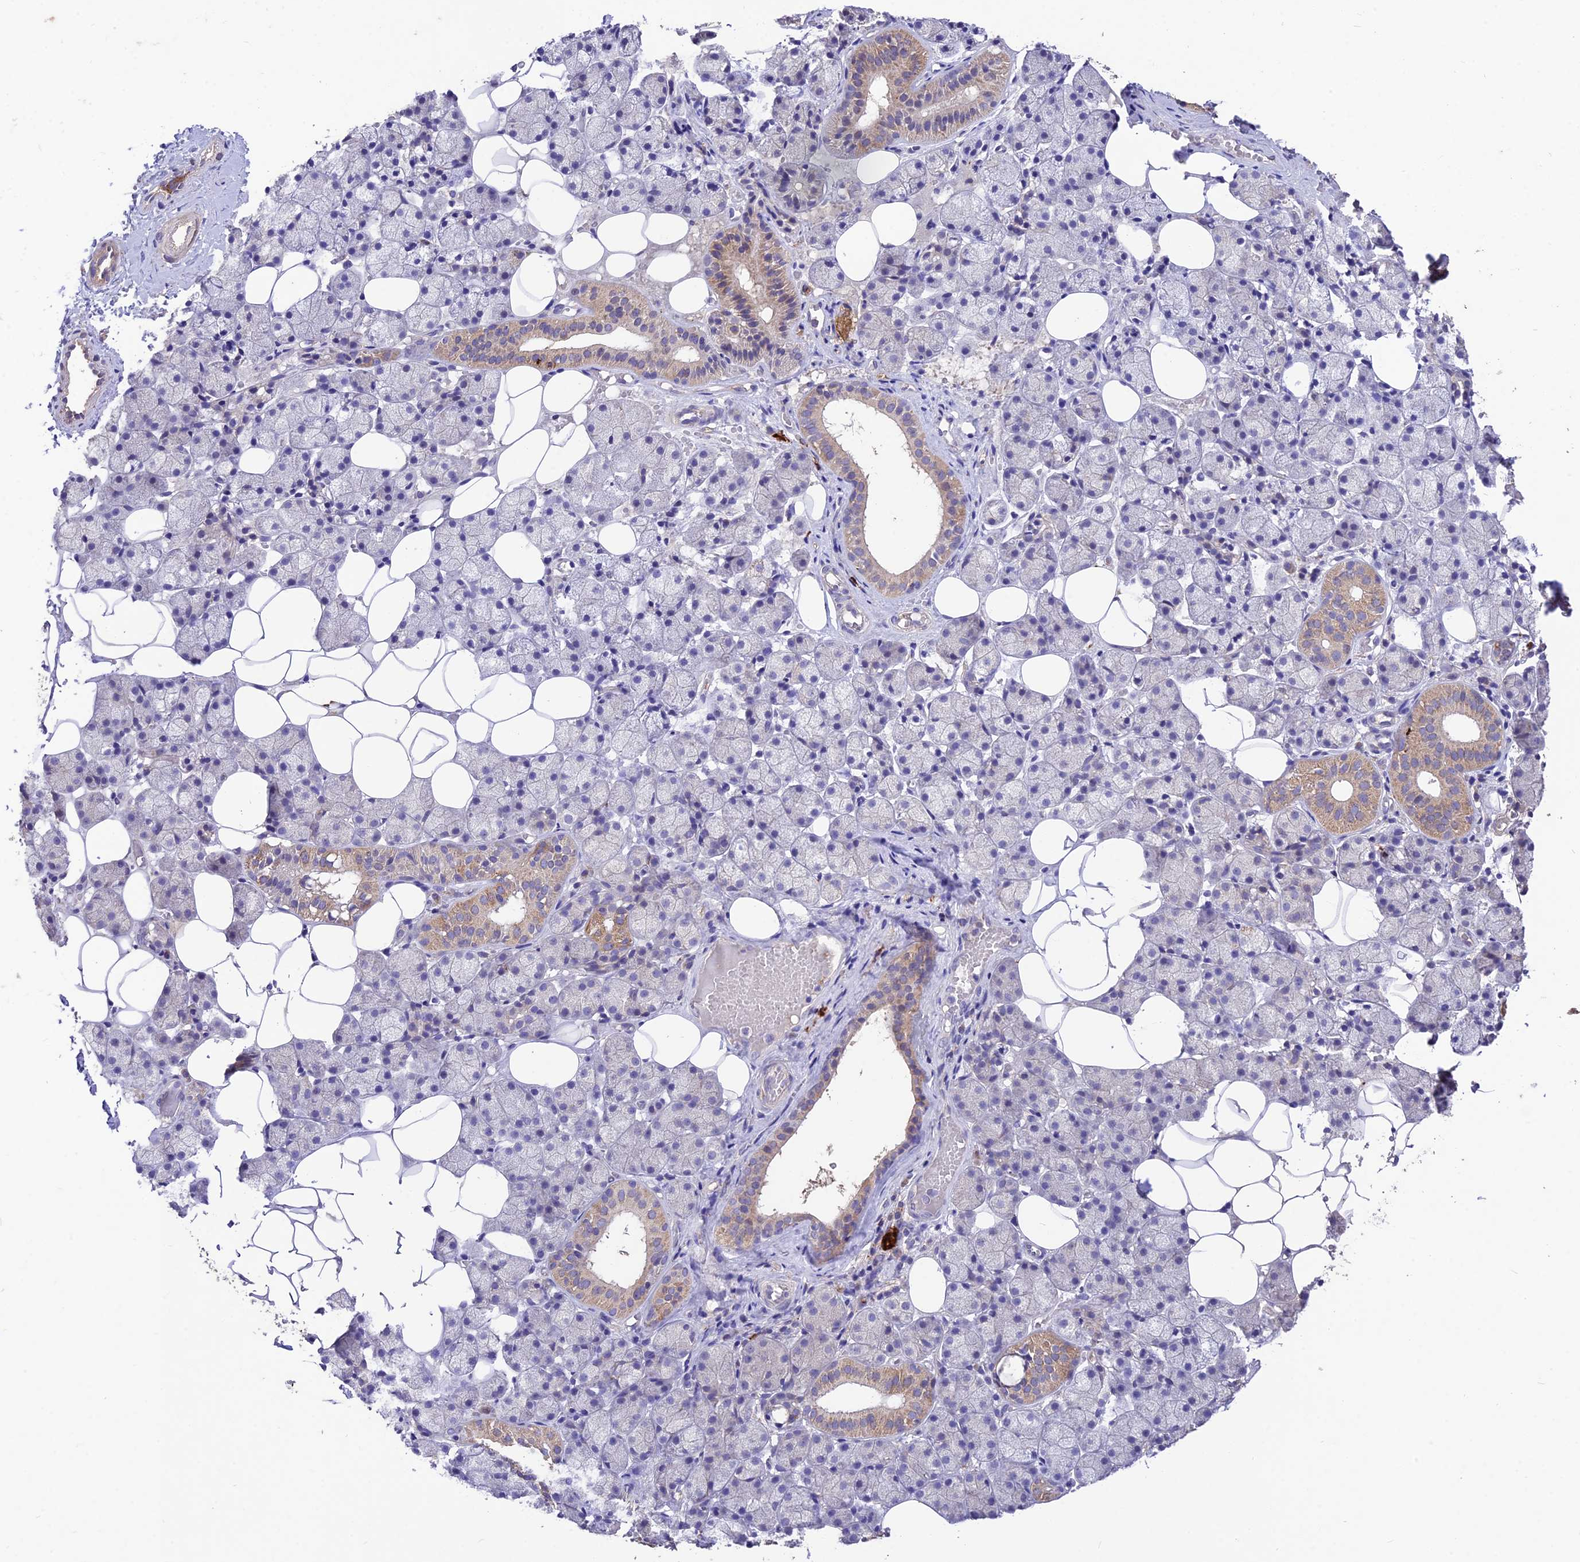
{"staining": {"intensity": "moderate", "quantity": "<25%", "location": "cytoplasmic/membranous"}, "tissue": "salivary gland", "cell_type": "Glandular cells", "image_type": "normal", "snomed": [{"axis": "morphology", "description": "Normal tissue, NOS"}, {"axis": "topography", "description": "Salivary gland"}], "caption": "Immunohistochemistry staining of benign salivary gland, which exhibits low levels of moderate cytoplasmic/membranous positivity in approximately <25% of glandular cells indicating moderate cytoplasmic/membranous protein expression. The staining was performed using DAB (brown) for protein detection and nuclei were counterstained in hematoxylin (blue).", "gene": "SDHD", "patient": {"sex": "female", "age": 33}}